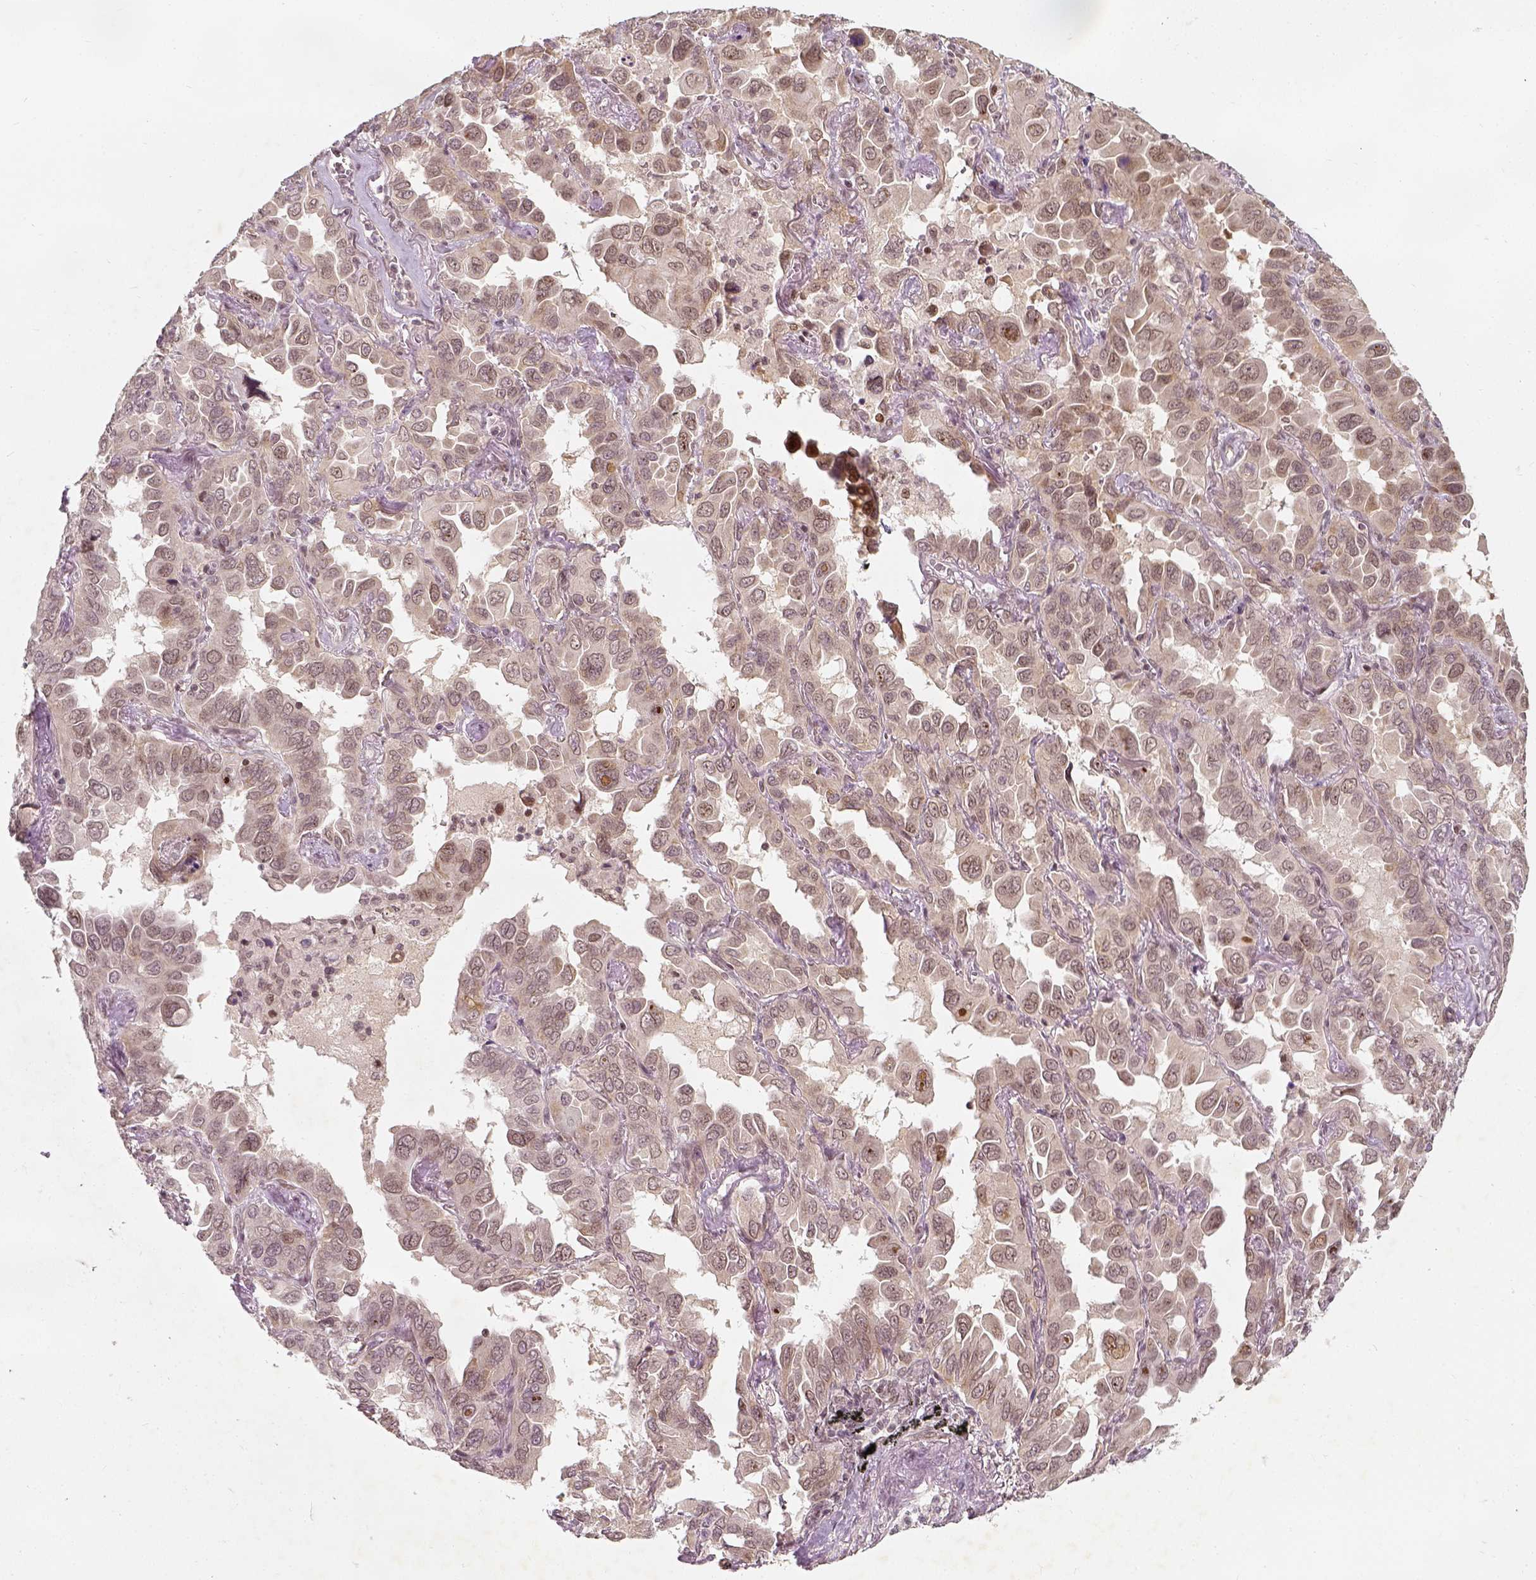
{"staining": {"intensity": "weak", "quantity": ">75%", "location": "nuclear"}, "tissue": "lung cancer", "cell_type": "Tumor cells", "image_type": "cancer", "snomed": [{"axis": "morphology", "description": "Adenocarcinoma, NOS"}, {"axis": "topography", "description": "Lung"}], "caption": "Immunohistochemical staining of human lung cancer (adenocarcinoma) shows weak nuclear protein expression in approximately >75% of tumor cells.", "gene": "ZMAT3", "patient": {"sex": "male", "age": 64}}